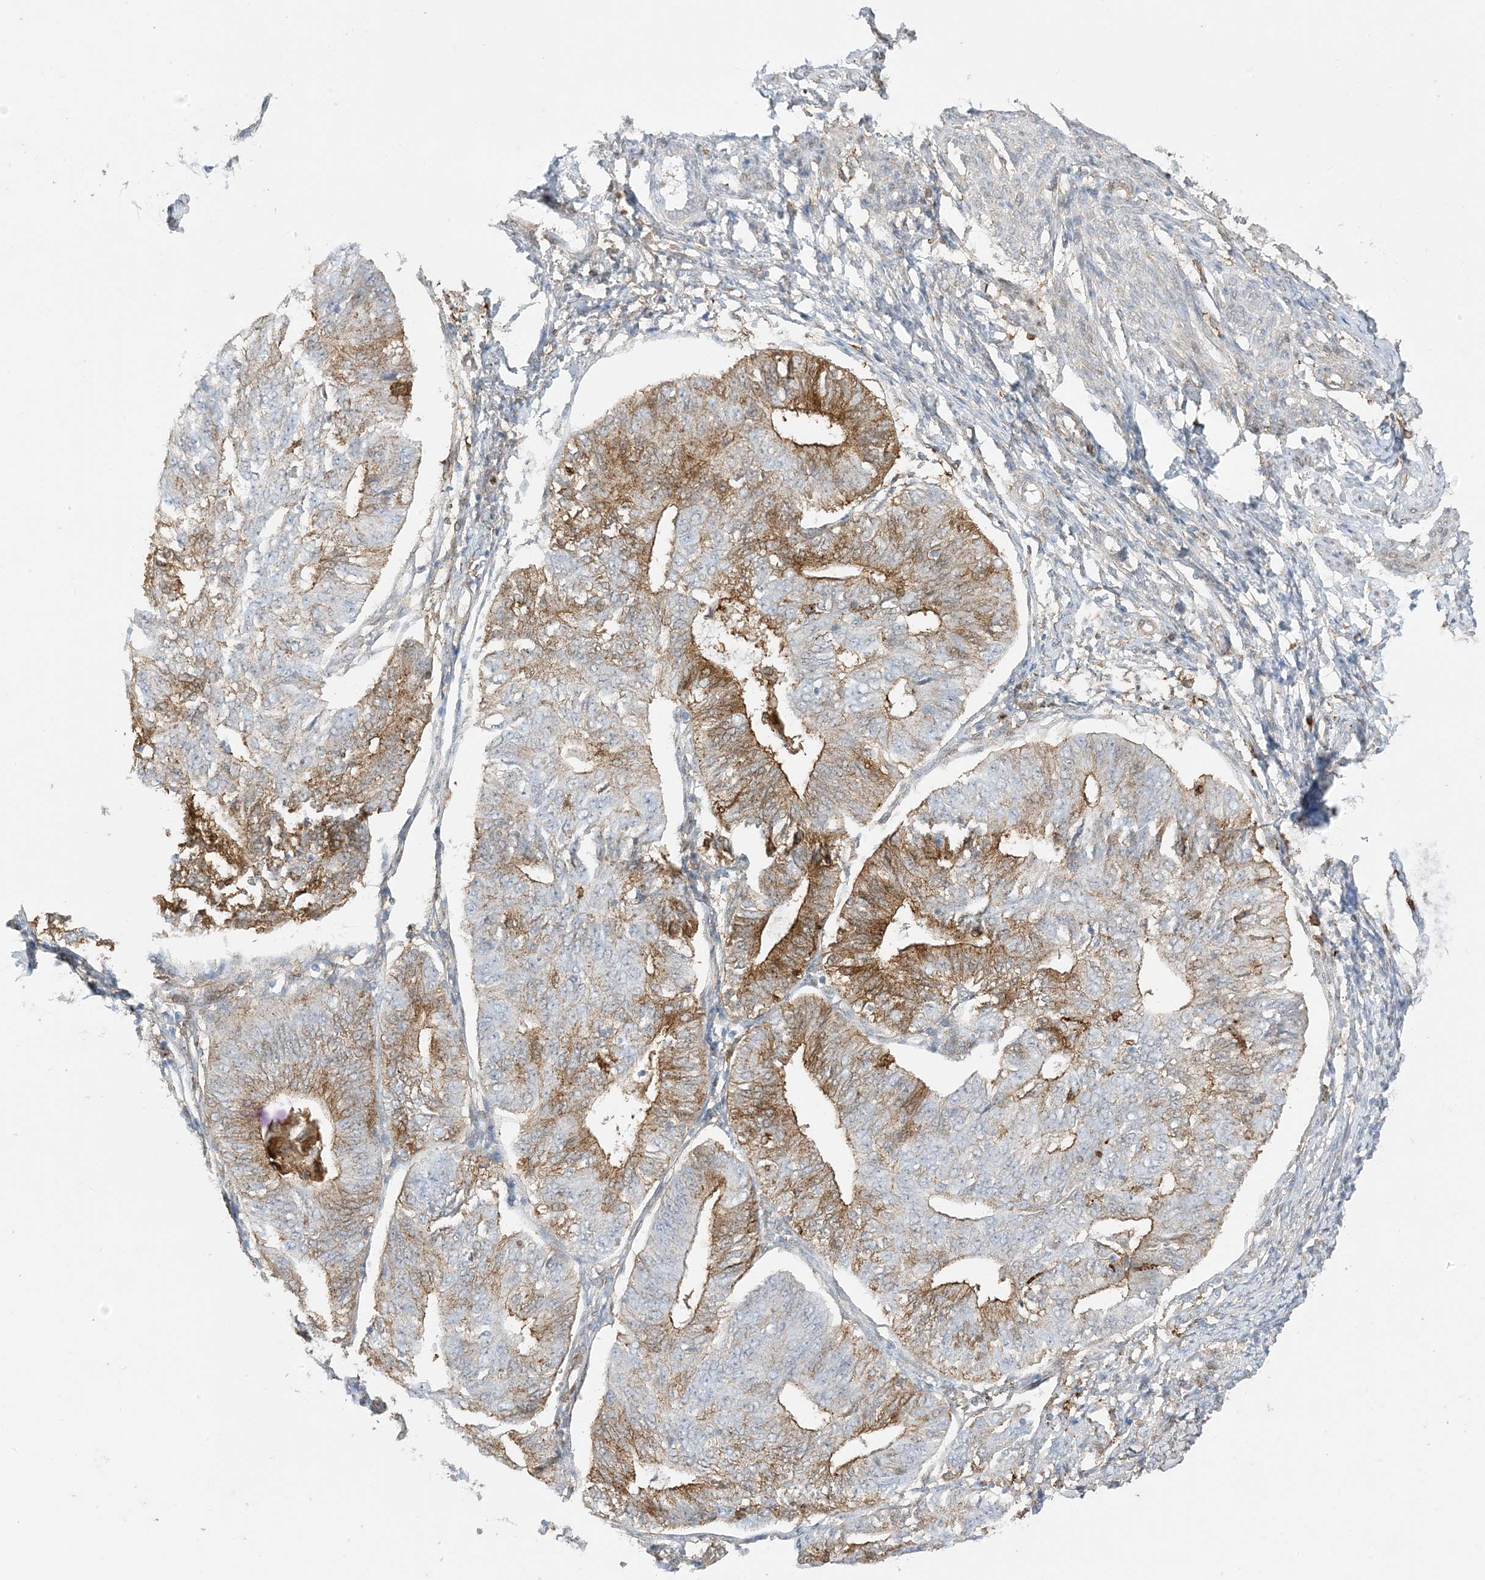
{"staining": {"intensity": "moderate", "quantity": "<25%", "location": "cytoplasmic/membranous"}, "tissue": "endometrial cancer", "cell_type": "Tumor cells", "image_type": "cancer", "snomed": [{"axis": "morphology", "description": "Adenocarcinoma, NOS"}, {"axis": "topography", "description": "Endometrium"}], "caption": "Protein expression analysis of endometrial adenocarcinoma exhibits moderate cytoplasmic/membranous staining in approximately <25% of tumor cells.", "gene": "GSN", "patient": {"sex": "female", "age": 32}}